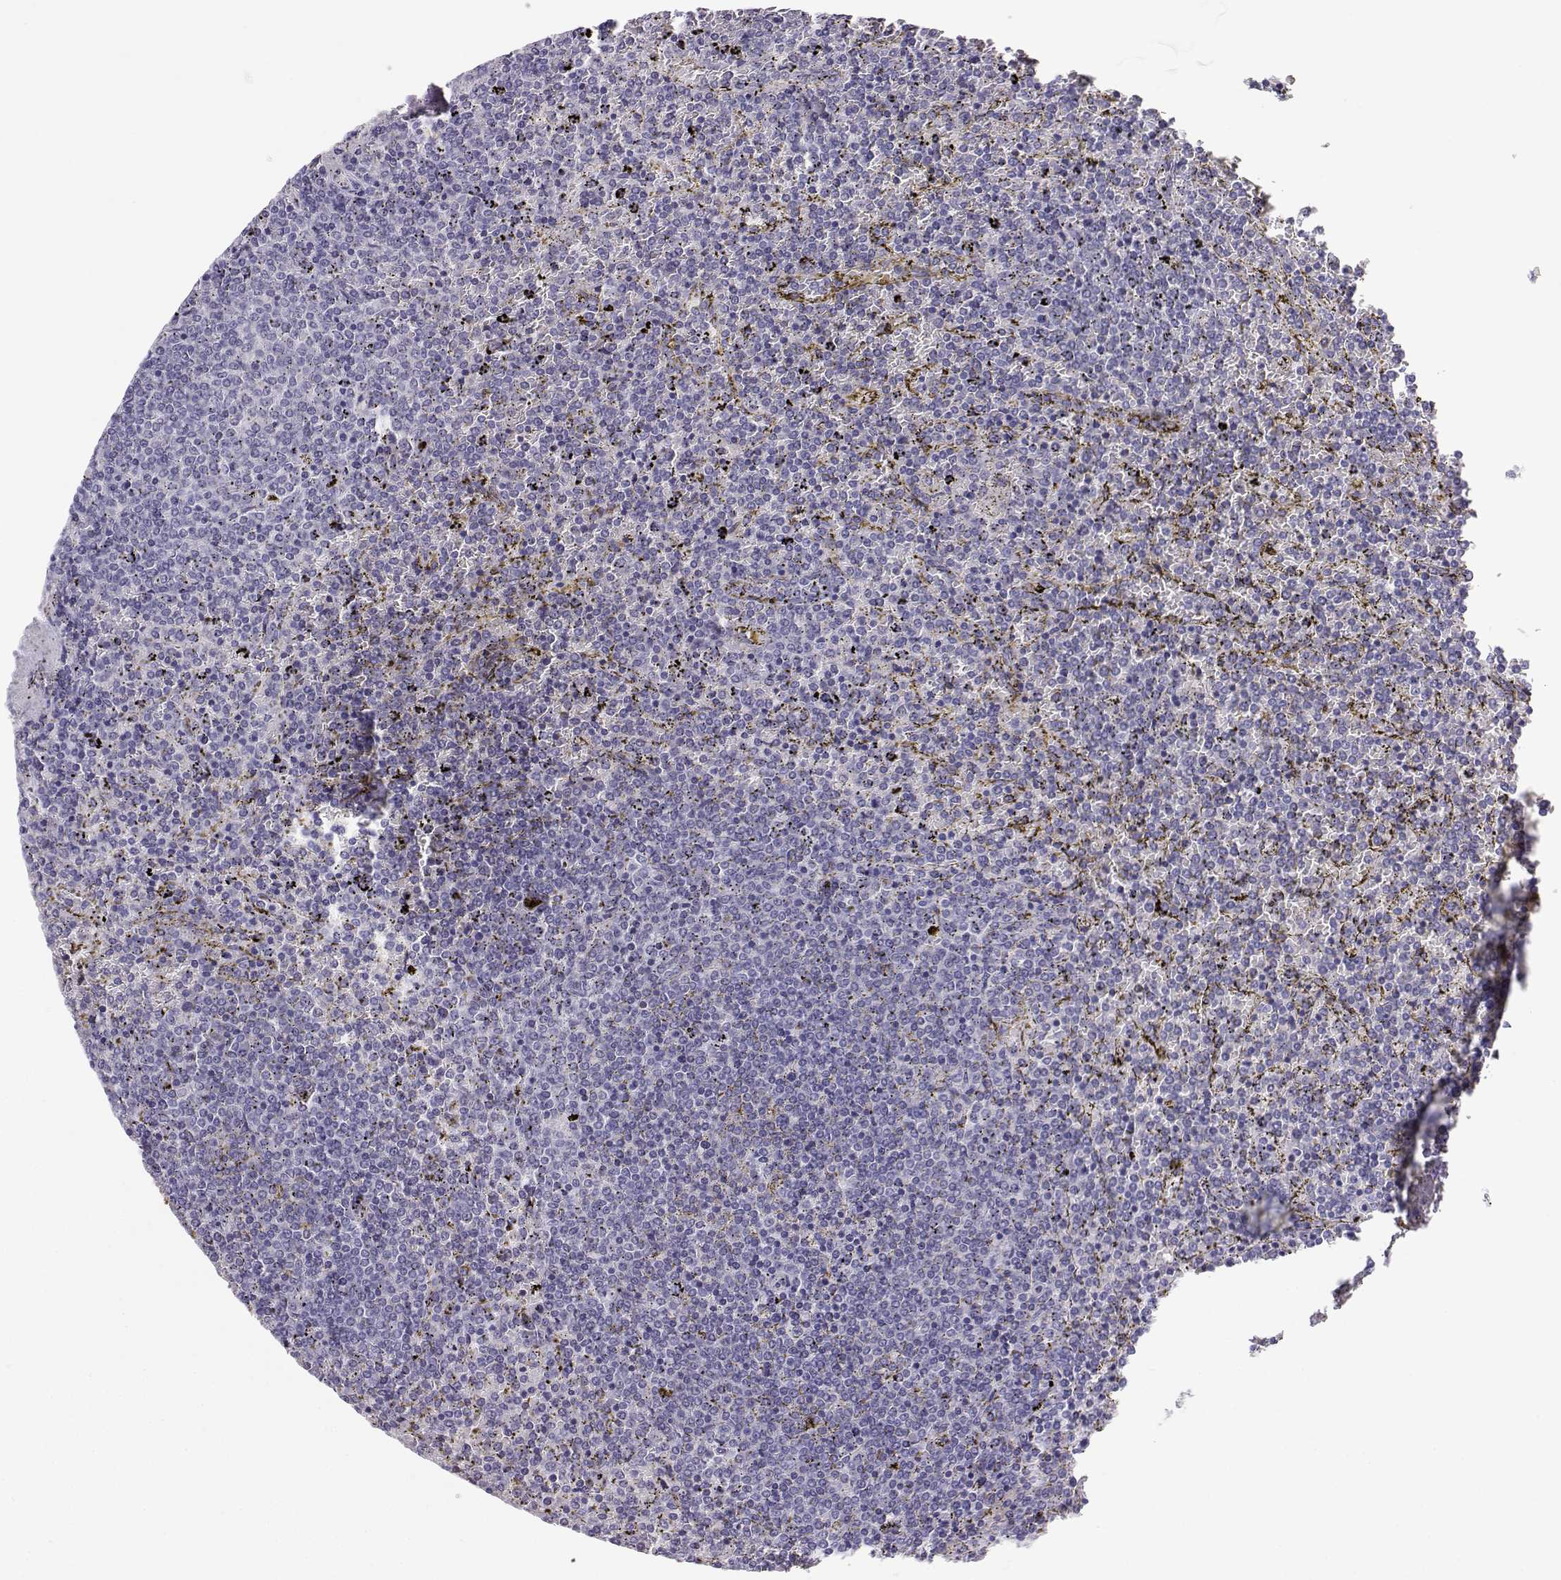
{"staining": {"intensity": "negative", "quantity": "none", "location": "none"}, "tissue": "lymphoma", "cell_type": "Tumor cells", "image_type": "cancer", "snomed": [{"axis": "morphology", "description": "Malignant lymphoma, non-Hodgkin's type, Low grade"}, {"axis": "topography", "description": "Spleen"}], "caption": "Tumor cells are negative for brown protein staining in low-grade malignant lymphoma, non-Hodgkin's type.", "gene": "ENDOU", "patient": {"sex": "female", "age": 77}}